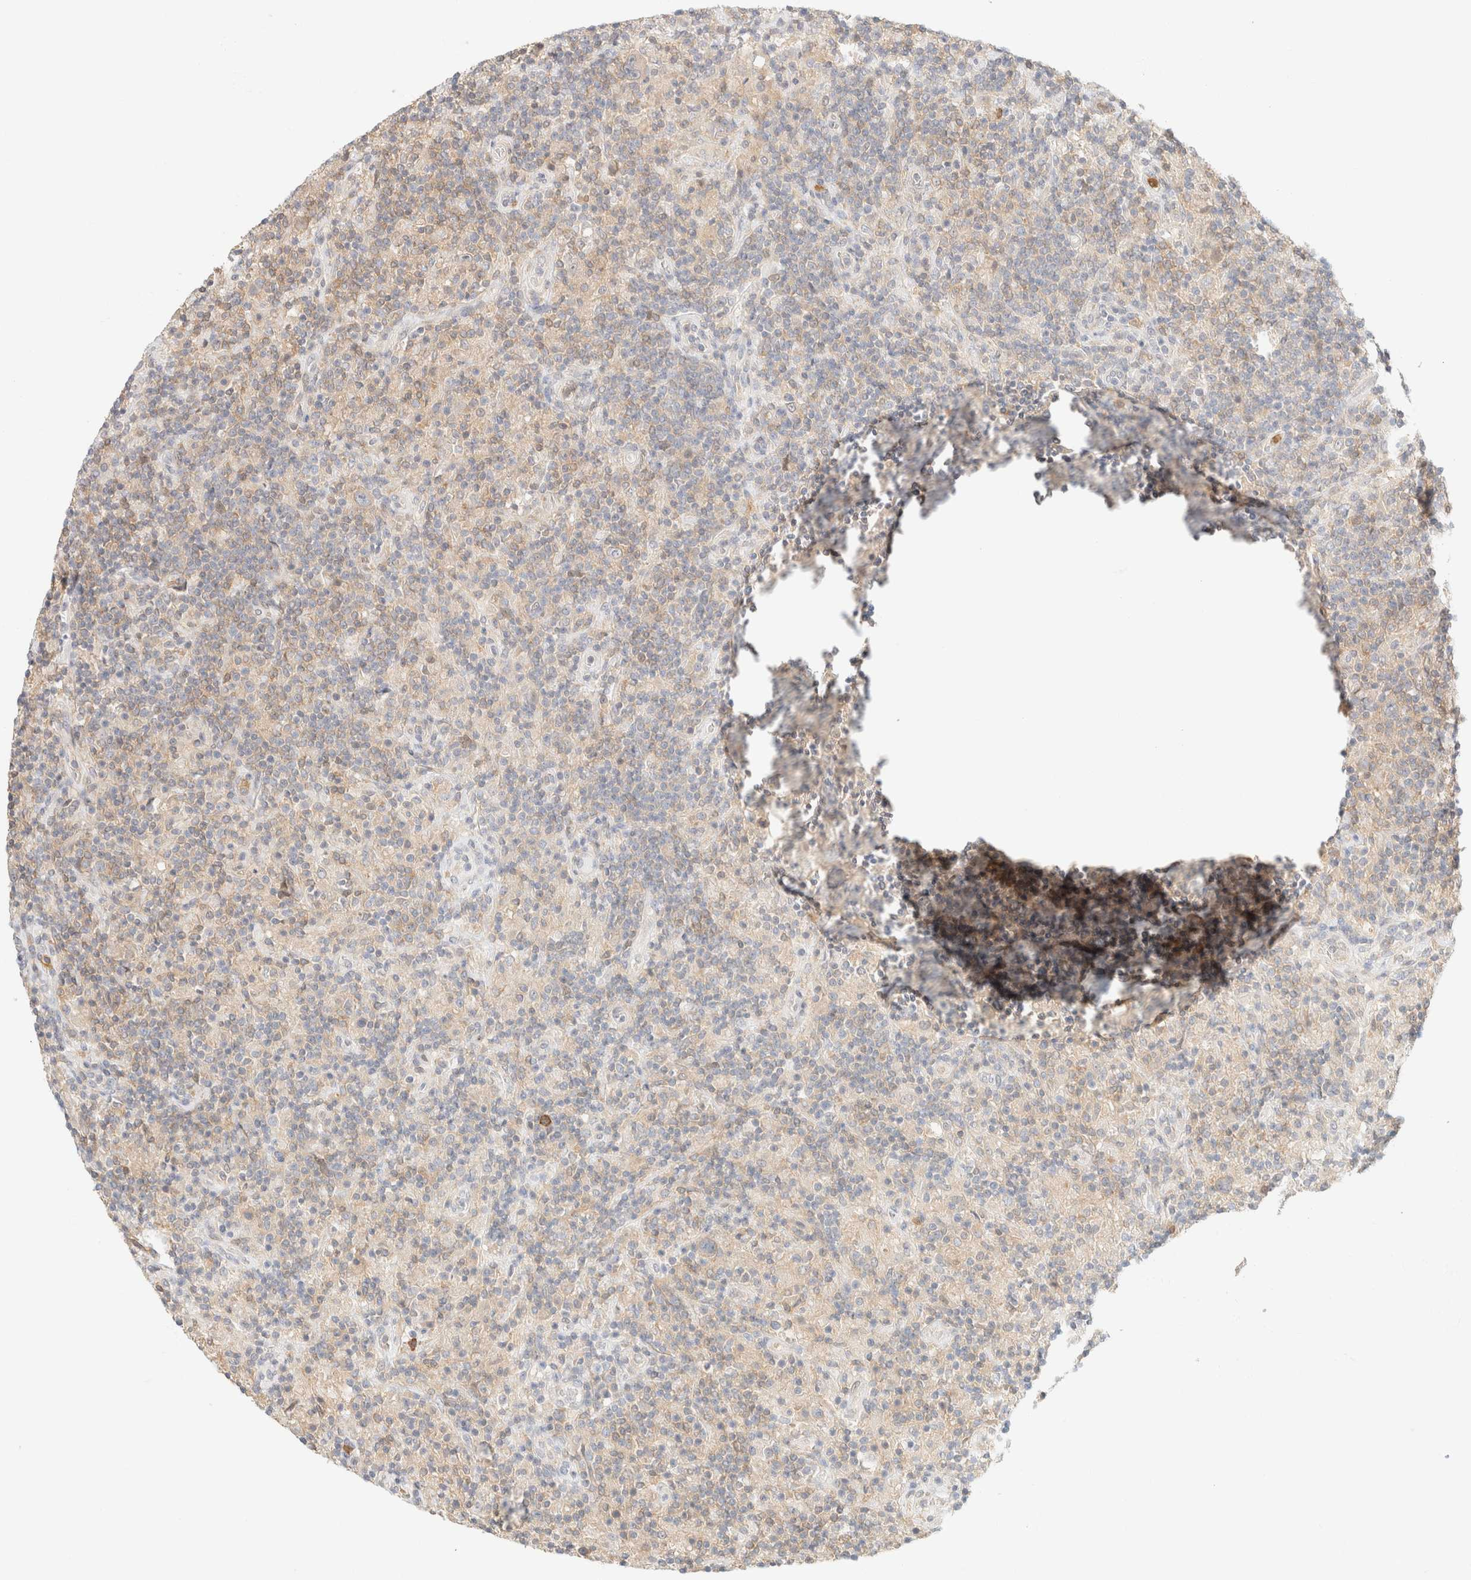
{"staining": {"intensity": "weak", "quantity": "<25%", "location": "cytoplasmic/membranous"}, "tissue": "lymphoma", "cell_type": "Tumor cells", "image_type": "cancer", "snomed": [{"axis": "morphology", "description": "Hodgkin's disease, NOS"}, {"axis": "topography", "description": "Lymph node"}], "caption": "Lymphoma was stained to show a protein in brown. There is no significant expression in tumor cells.", "gene": "GPI", "patient": {"sex": "male", "age": 70}}